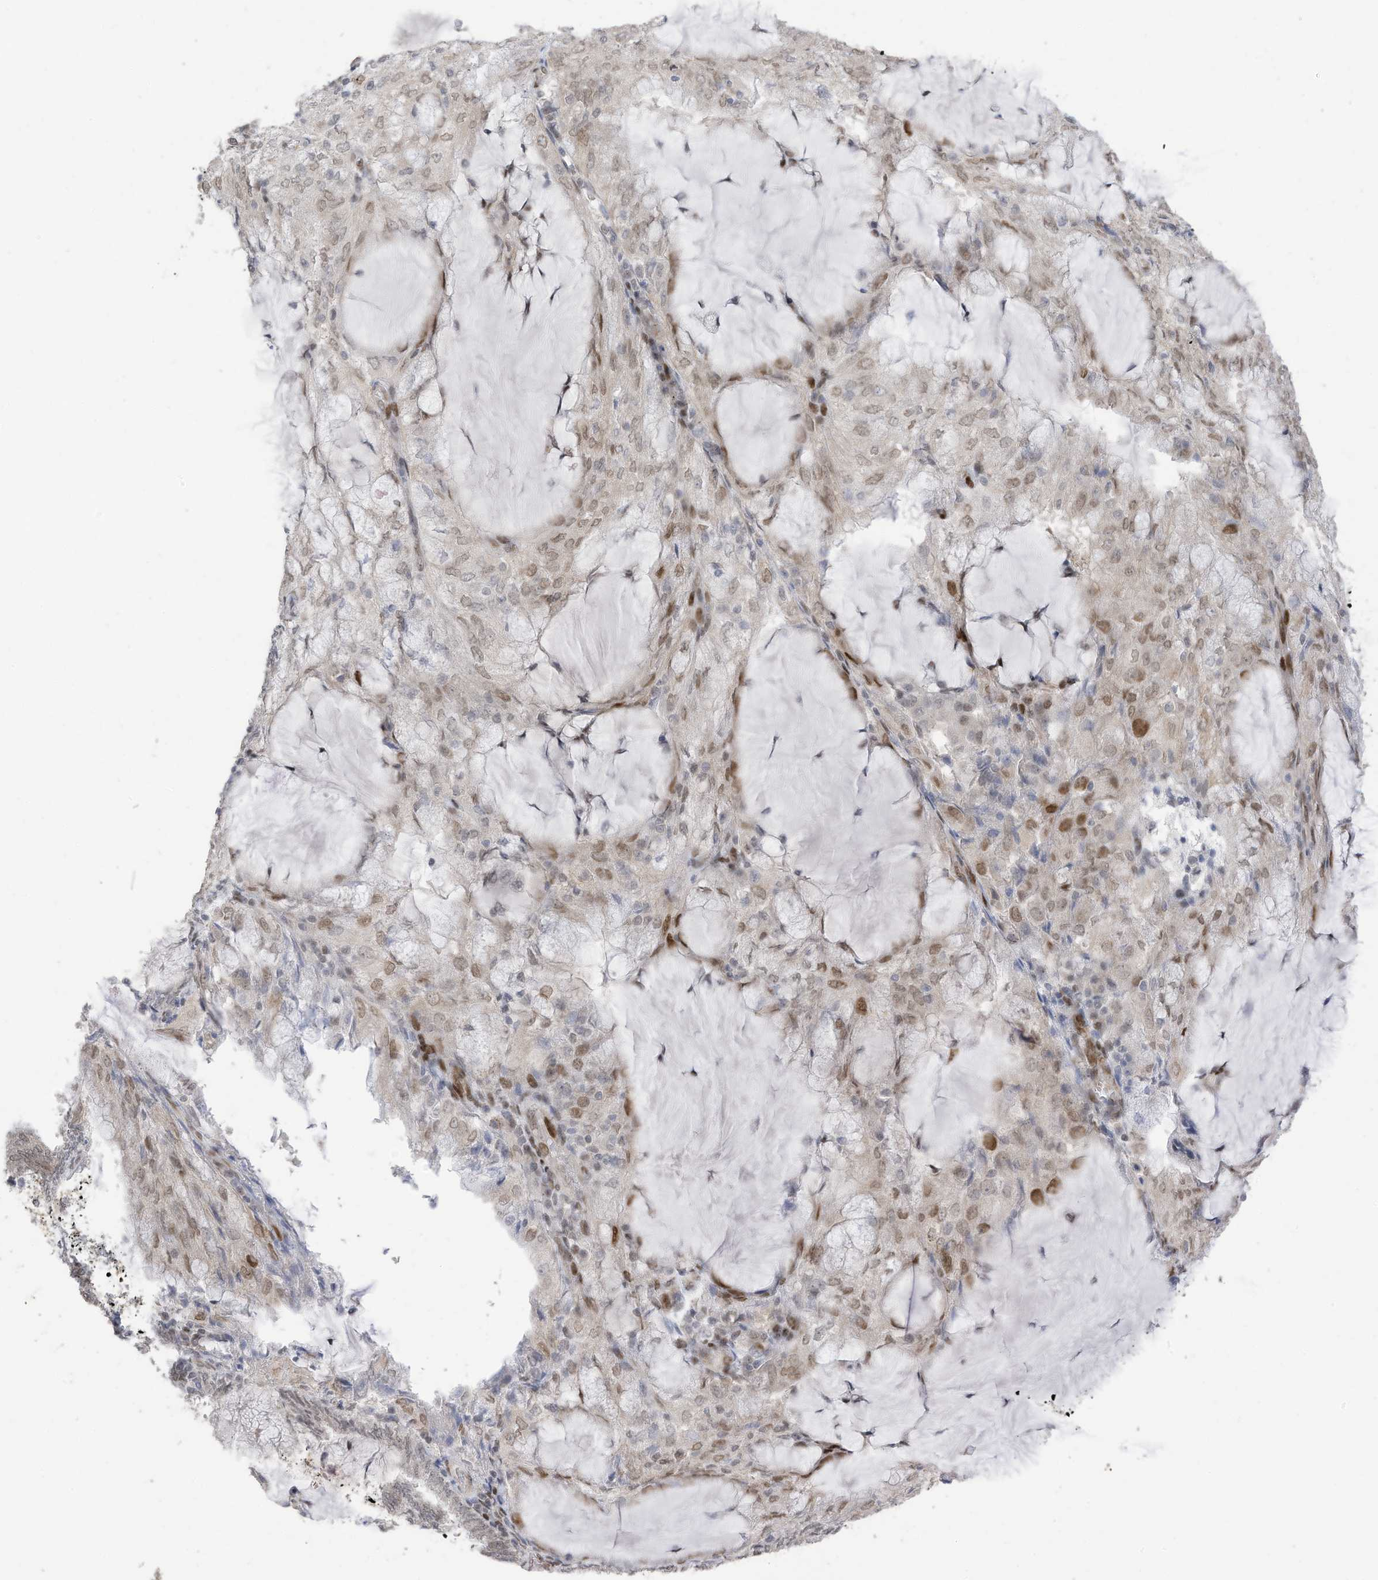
{"staining": {"intensity": "moderate", "quantity": "<25%", "location": "nuclear"}, "tissue": "endometrial cancer", "cell_type": "Tumor cells", "image_type": "cancer", "snomed": [{"axis": "morphology", "description": "Adenocarcinoma, NOS"}, {"axis": "topography", "description": "Endometrium"}], "caption": "Protein analysis of endometrial cancer (adenocarcinoma) tissue demonstrates moderate nuclear expression in about <25% of tumor cells.", "gene": "RABL3", "patient": {"sex": "female", "age": 81}}